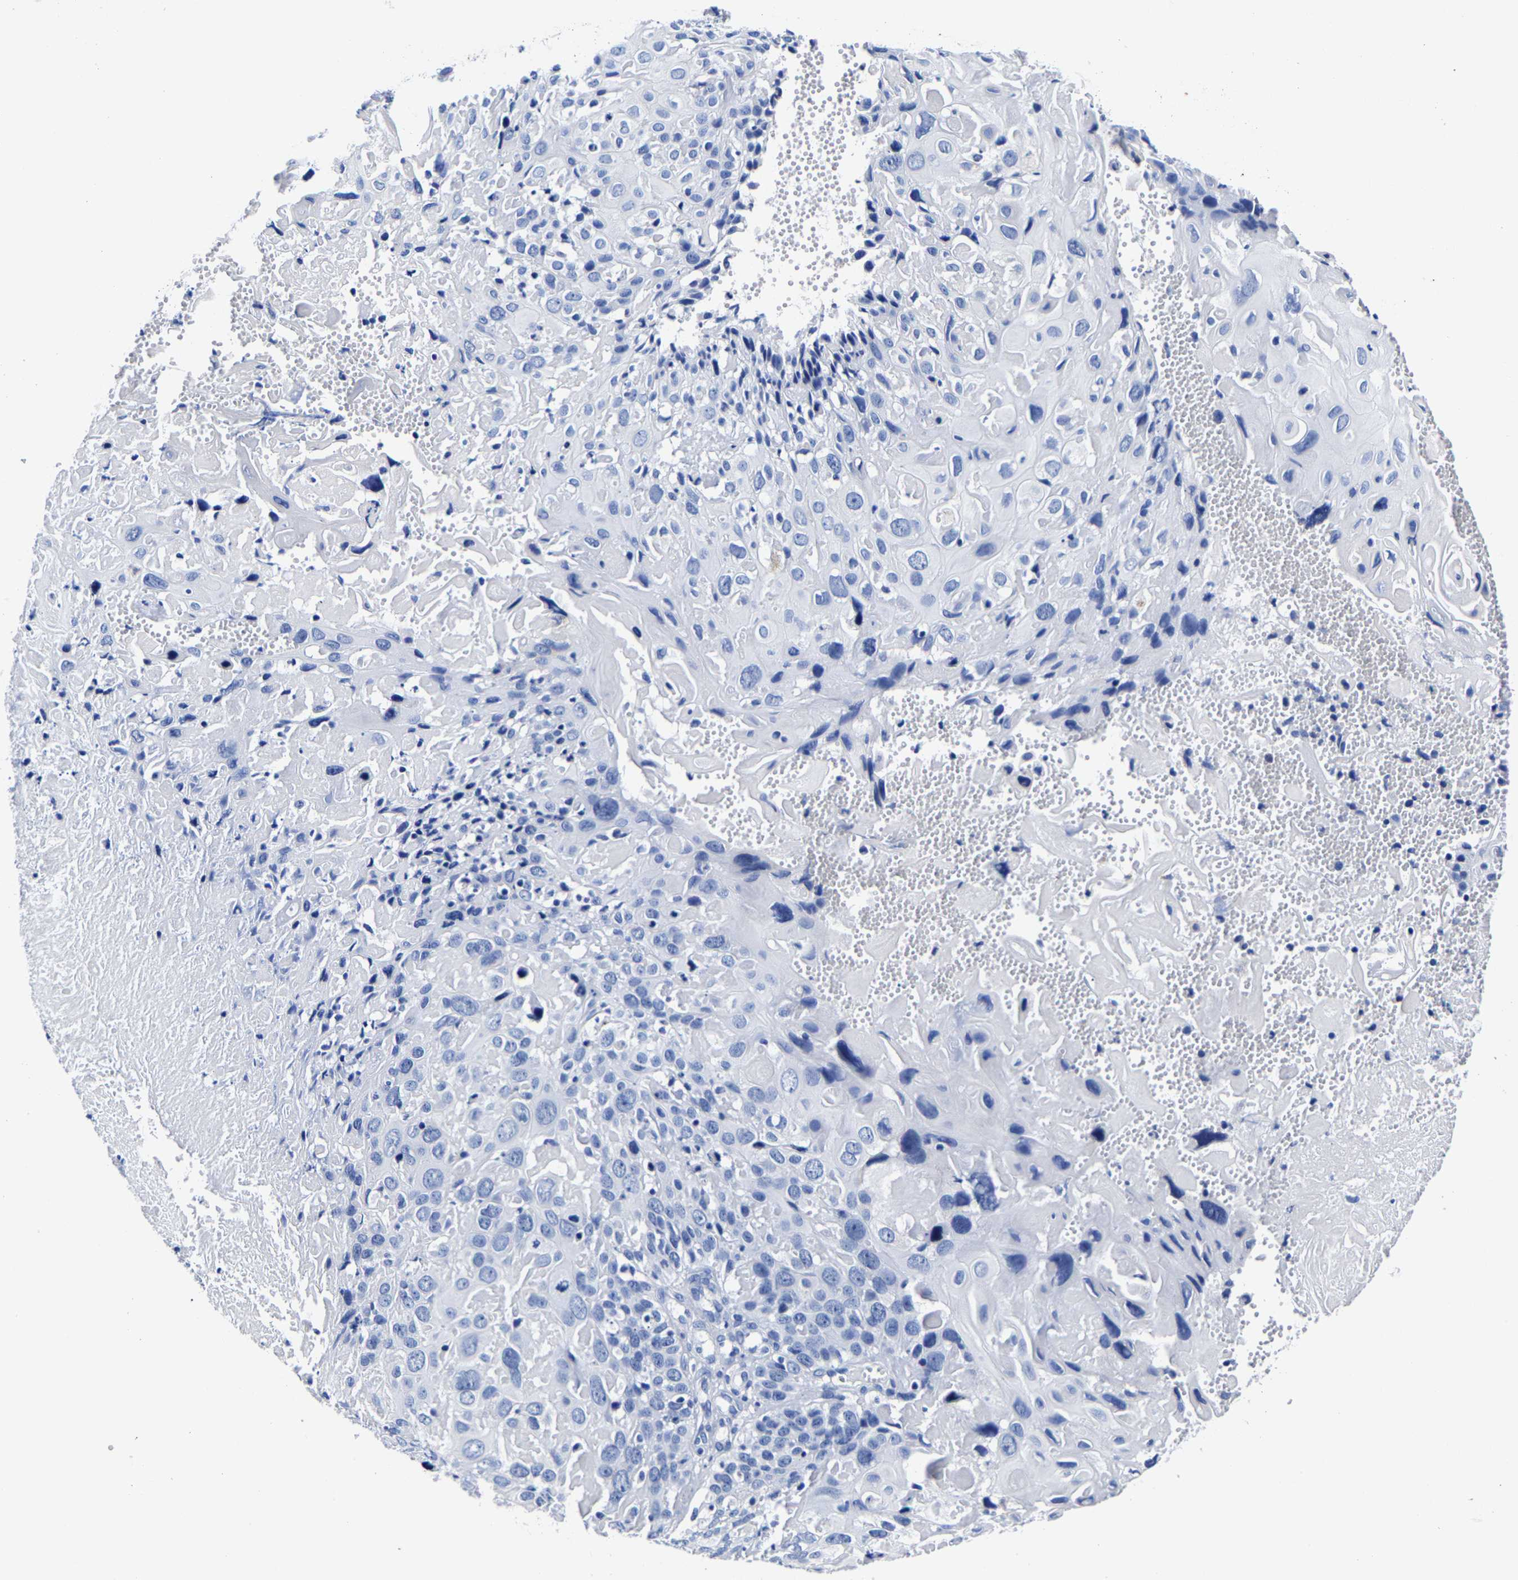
{"staining": {"intensity": "negative", "quantity": "none", "location": "none"}, "tissue": "cervical cancer", "cell_type": "Tumor cells", "image_type": "cancer", "snomed": [{"axis": "morphology", "description": "Squamous cell carcinoma, NOS"}, {"axis": "topography", "description": "Cervix"}], "caption": "High power microscopy image of an IHC micrograph of cervical cancer, revealing no significant expression in tumor cells. Nuclei are stained in blue.", "gene": "CPA2", "patient": {"sex": "female", "age": 74}}